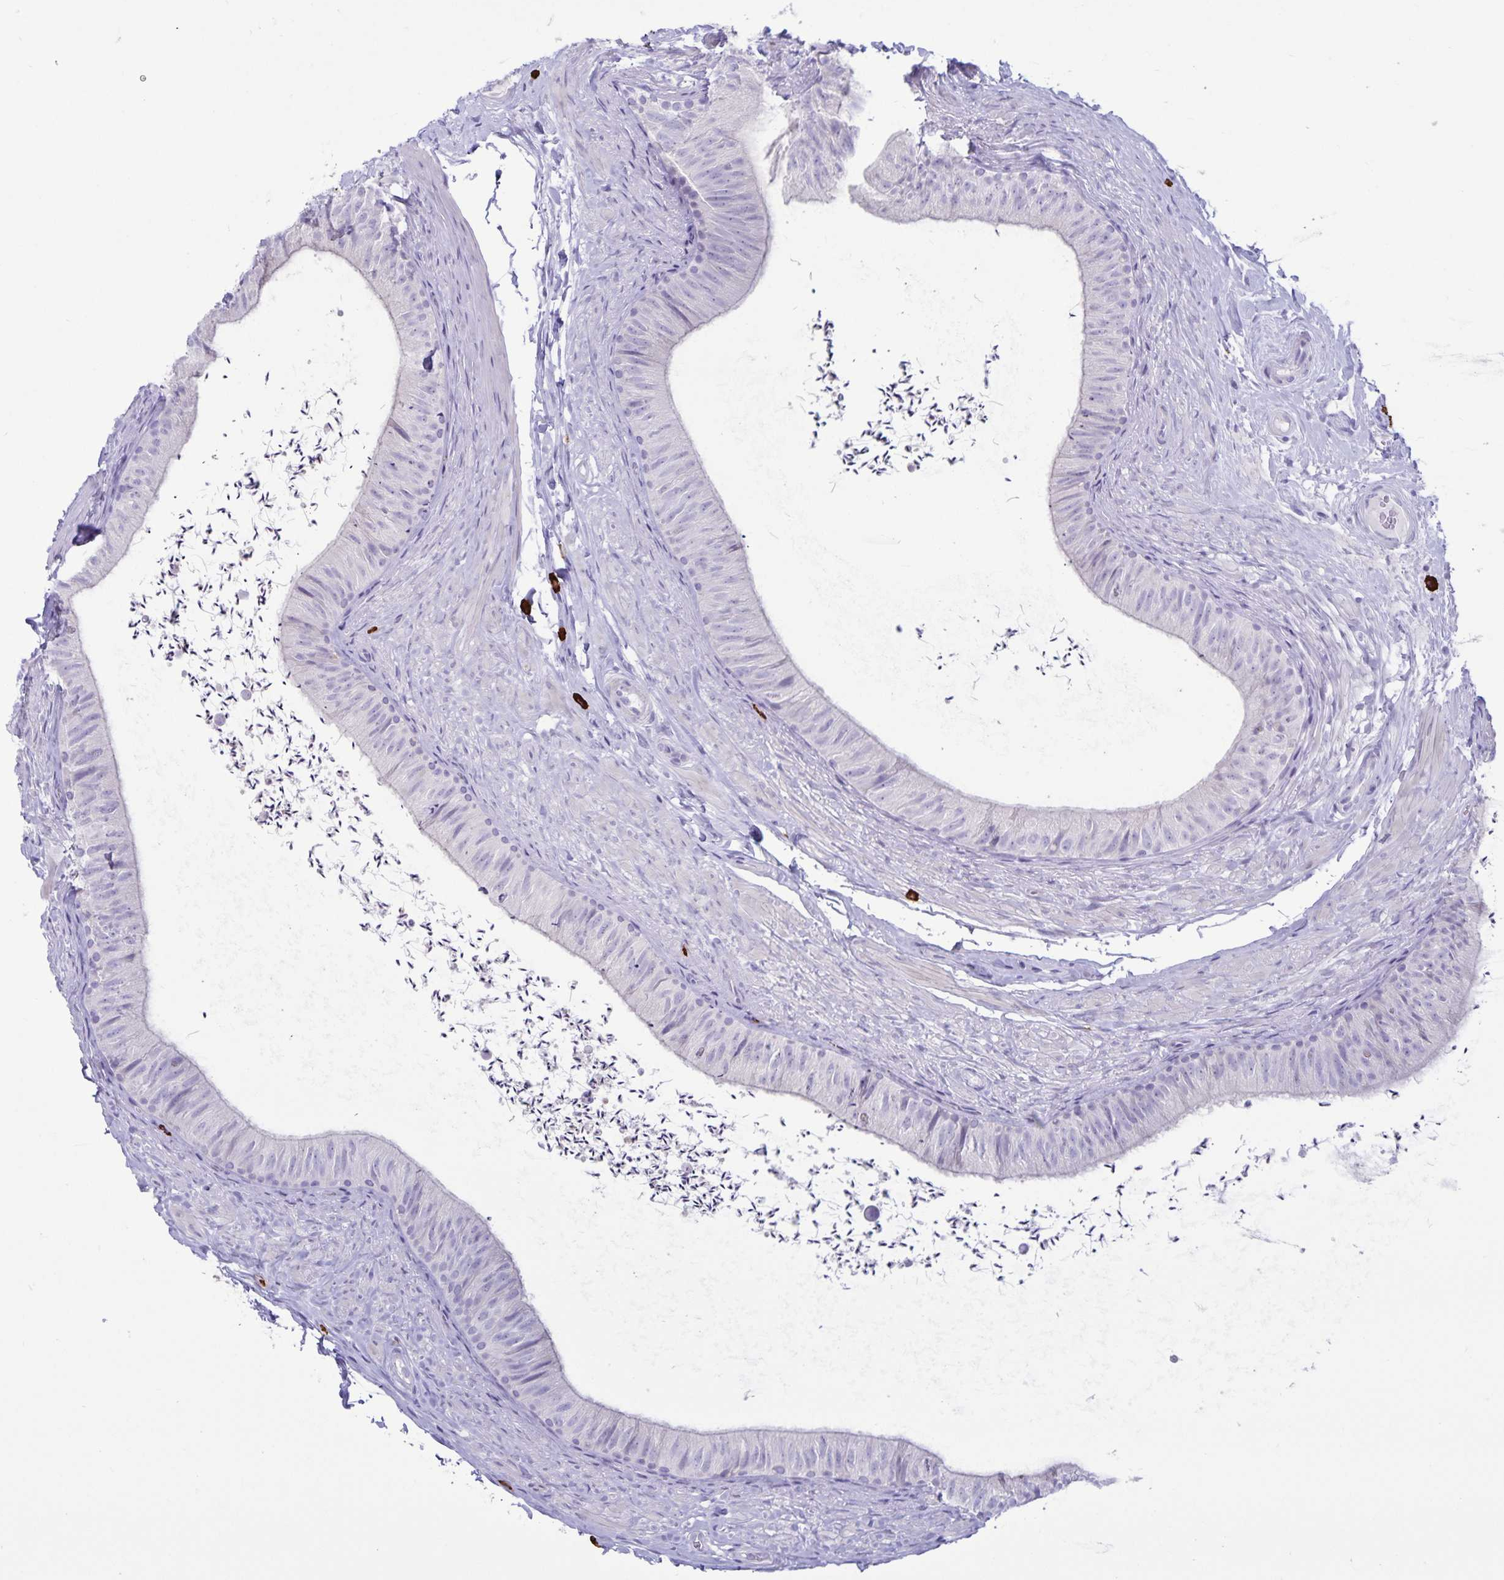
{"staining": {"intensity": "negative", "quantity": "none", "location": "none"}, "tissue": "epididymis", "cell_type": "Glandular cells", "image_type": "normal", "snomed": [{"axis": "morphology", "description": "Normal tissue, NOS"}, {"axis": "topography", "description": "Epididymis, spermatic cord, NOS"}, {"axis": "topography", "description": "Epididymis"}, {"axis": "topography", "description": "Peripheral nerve tissue"}], "caption": "Immunohistochemistry (IHC) micrograph of normal epididymis: epididymis stained with DAB shows no significant protein staining in glandular cells. (Immunohistochemistry, brightfield microscopy, high magnification).", "gene": "IBTK", "patient": {"sex": "male", "age": 29}}